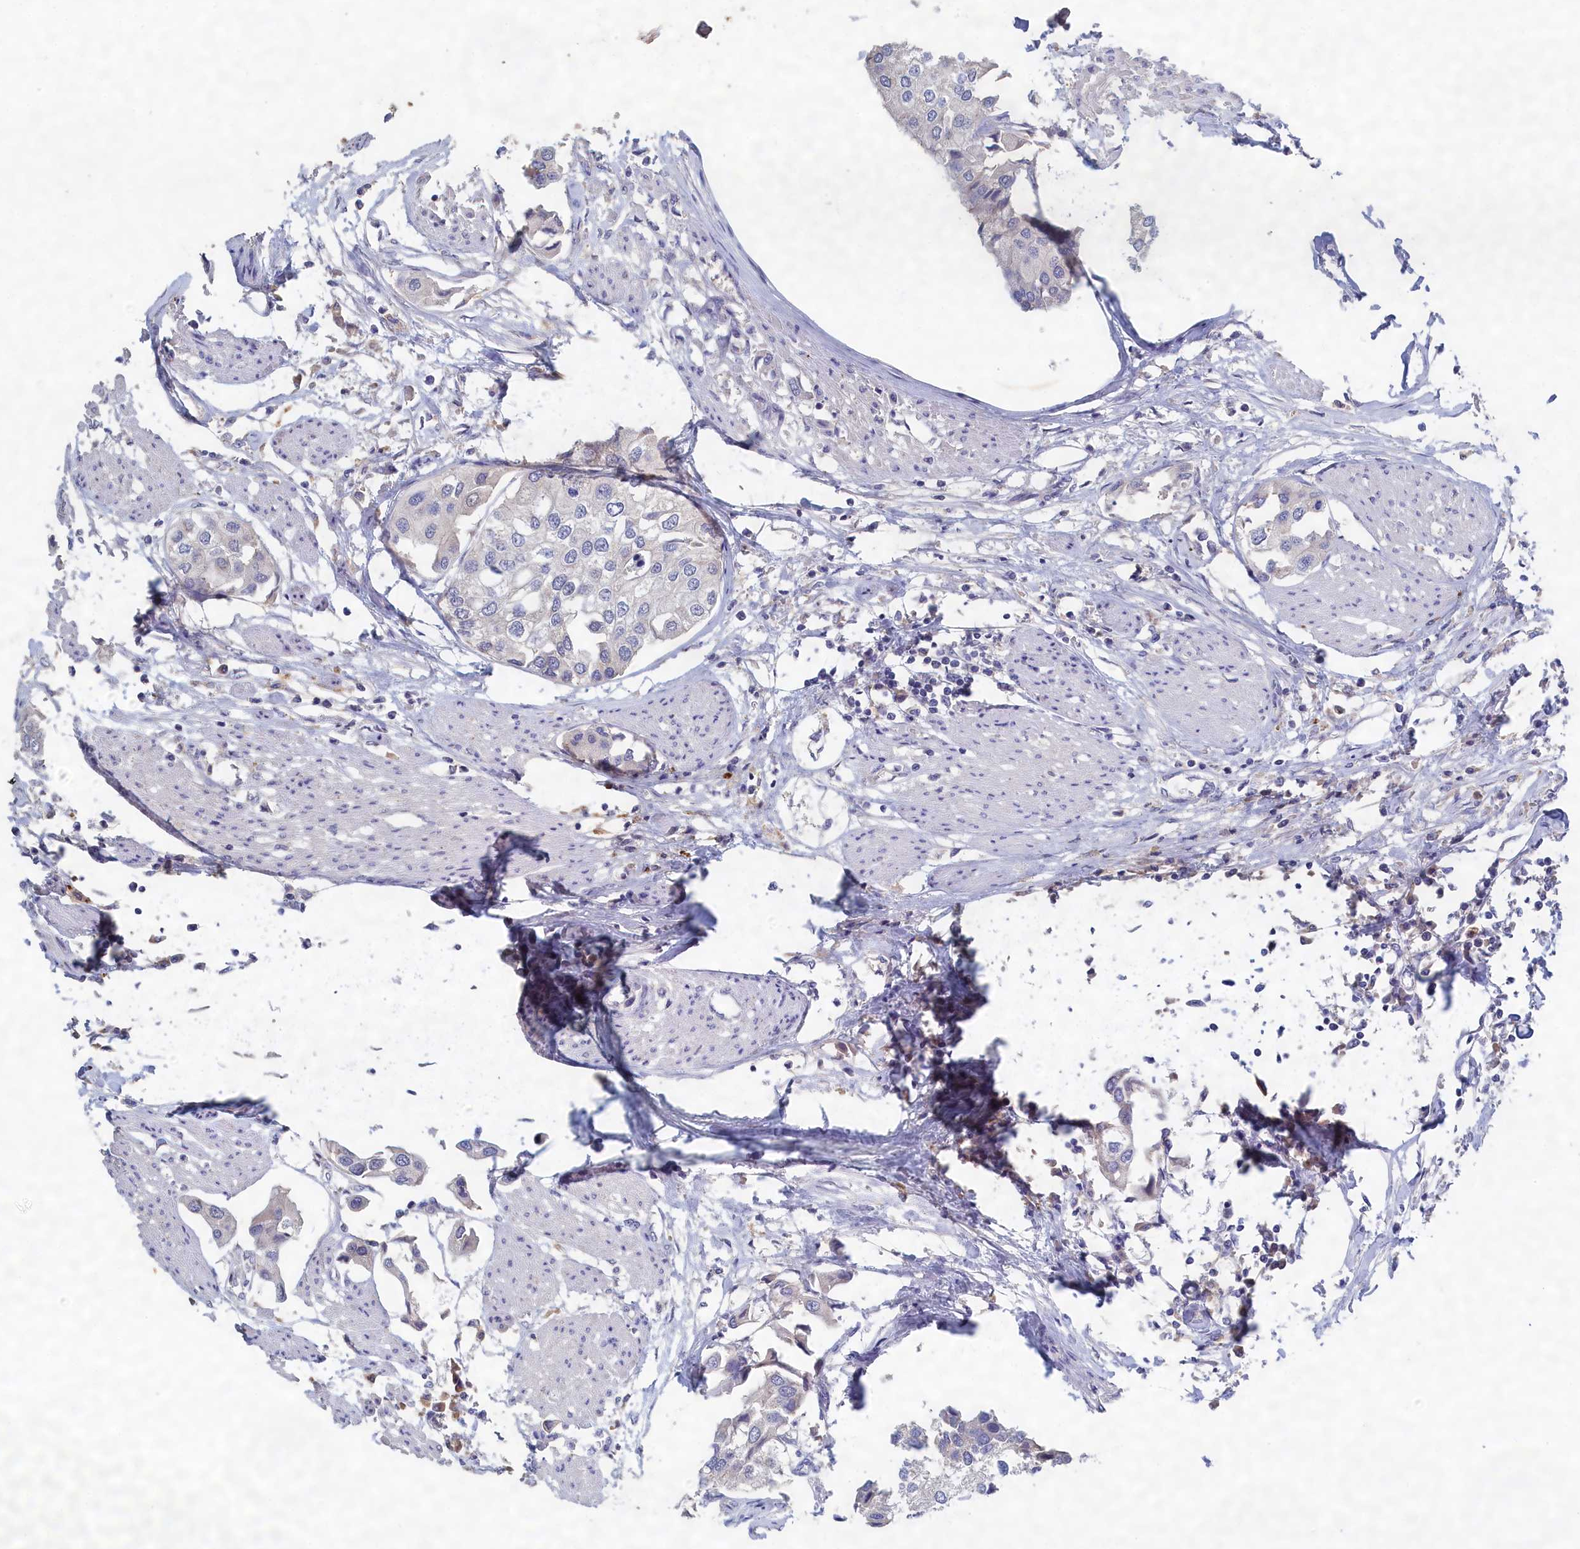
{"staining": {"intensity": "negative", "quantity": "none", "location": "none"}, "tissue": "urothelial cancer", "cell_type": "Tumor cells", "image_type": "cancer", "snomed": [{"axis": "morphology", "description": "Urothelial carcinoma, High grade"}, {"axis": "topography", "description": "Urinary bladder"}], "caption": "The image exhibits no staining of tumor cells in urothelial carcinoma (high-grade). The staining was performed using DAB (3,3'-diaminobenzidine) to visualize the protein expression in brown, while the nuclei were stained in blue with hematoxylin (Magnification: 20x).", "gene": "CELF5", "patient": {"sex": "male", "age": 64}}